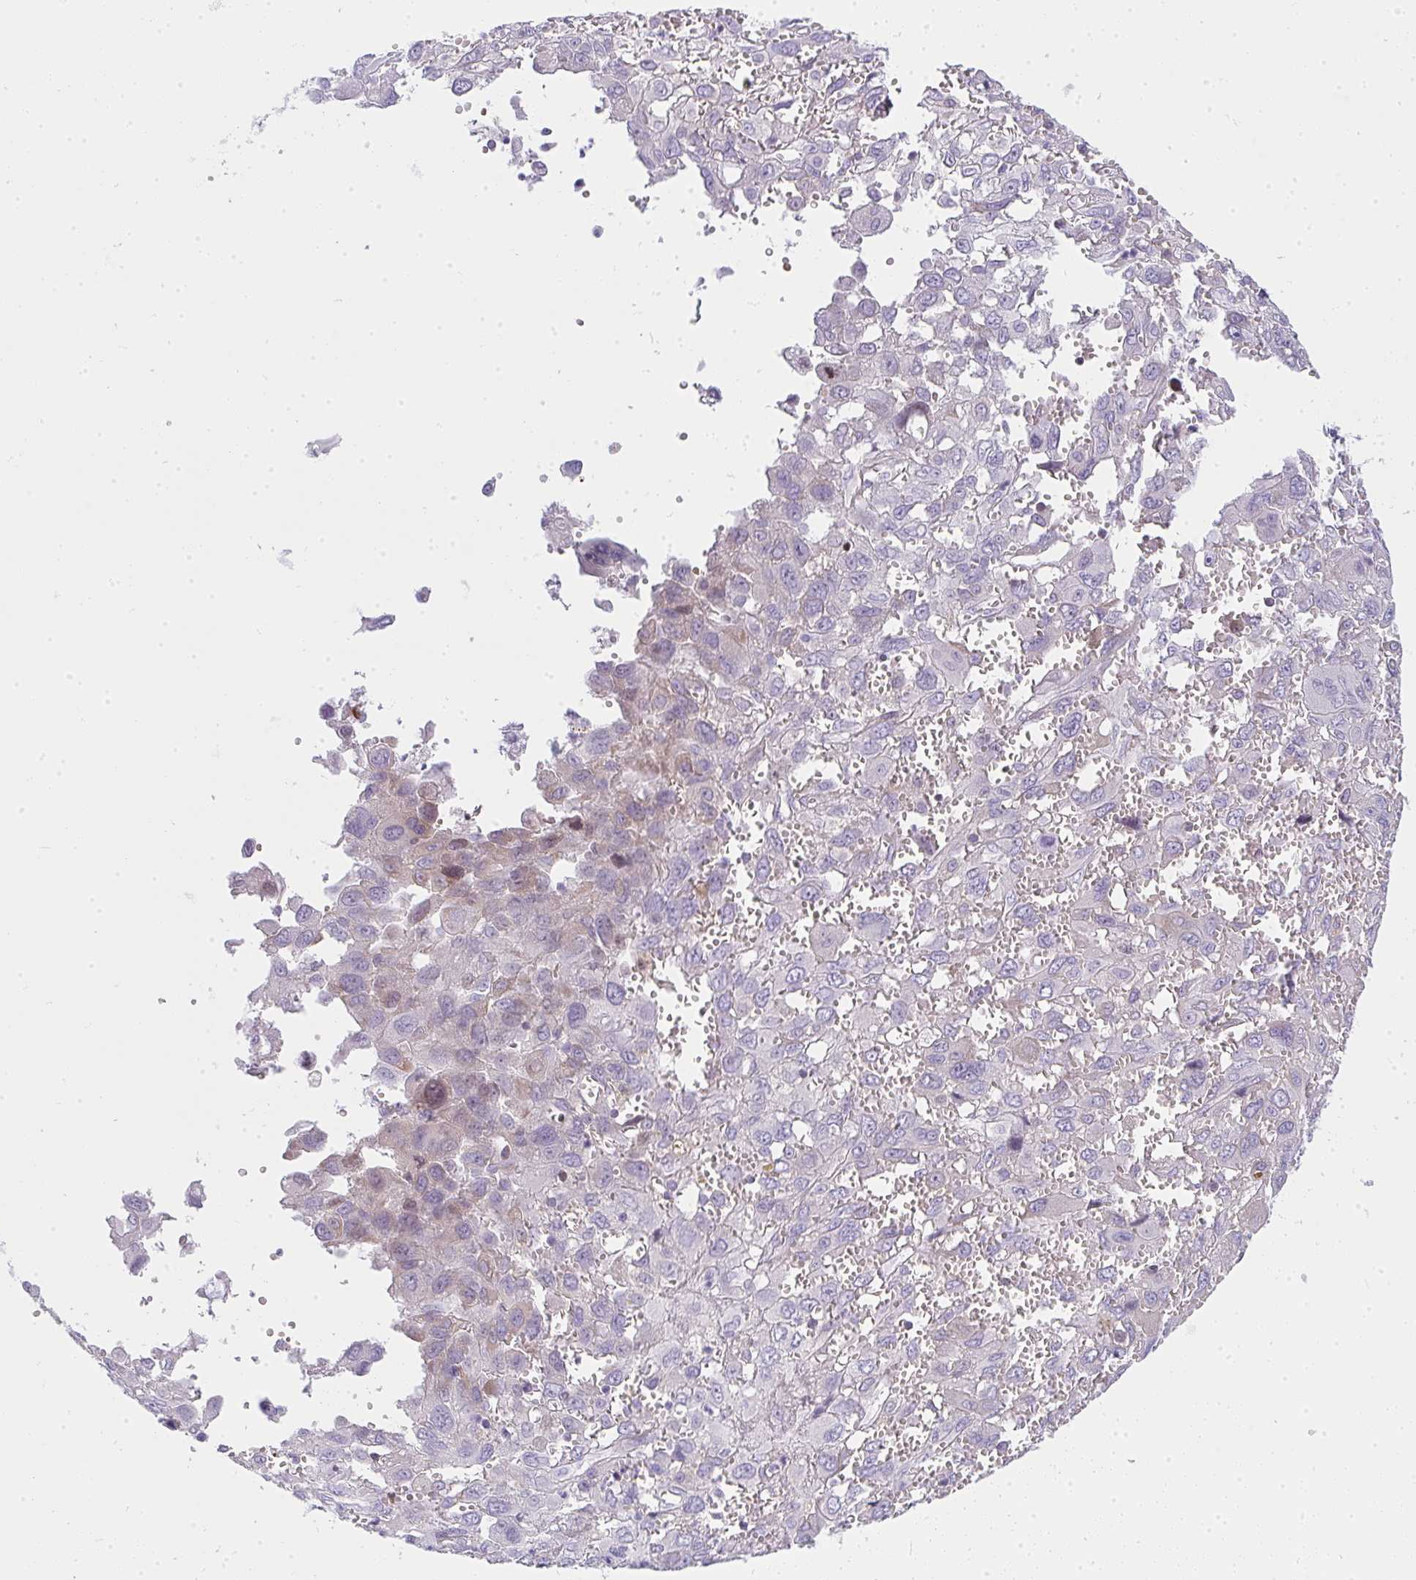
{"staining": {"intensity": "negative", "quantity": "none", "location": "none"}, "tissue": "pancreatic cancer", "cell_type": "Tumor cells", "image_type": "cancer", "snomed": [{"axis": "morphology", "description": "Adenocarcinoma, NOS"}, {"axis": "topography", "description": "Pancreas"}], "caption": "Protein analysis of pancreatic cancer (adenocarcinoma) exhibits no significant staining in tumor cells. (DAB (3,3'-diaminobenzidine) immunohistochemistry, high magnification).", "gene": "ZNF182", "patient": {"sex": "female", "age": 47}}